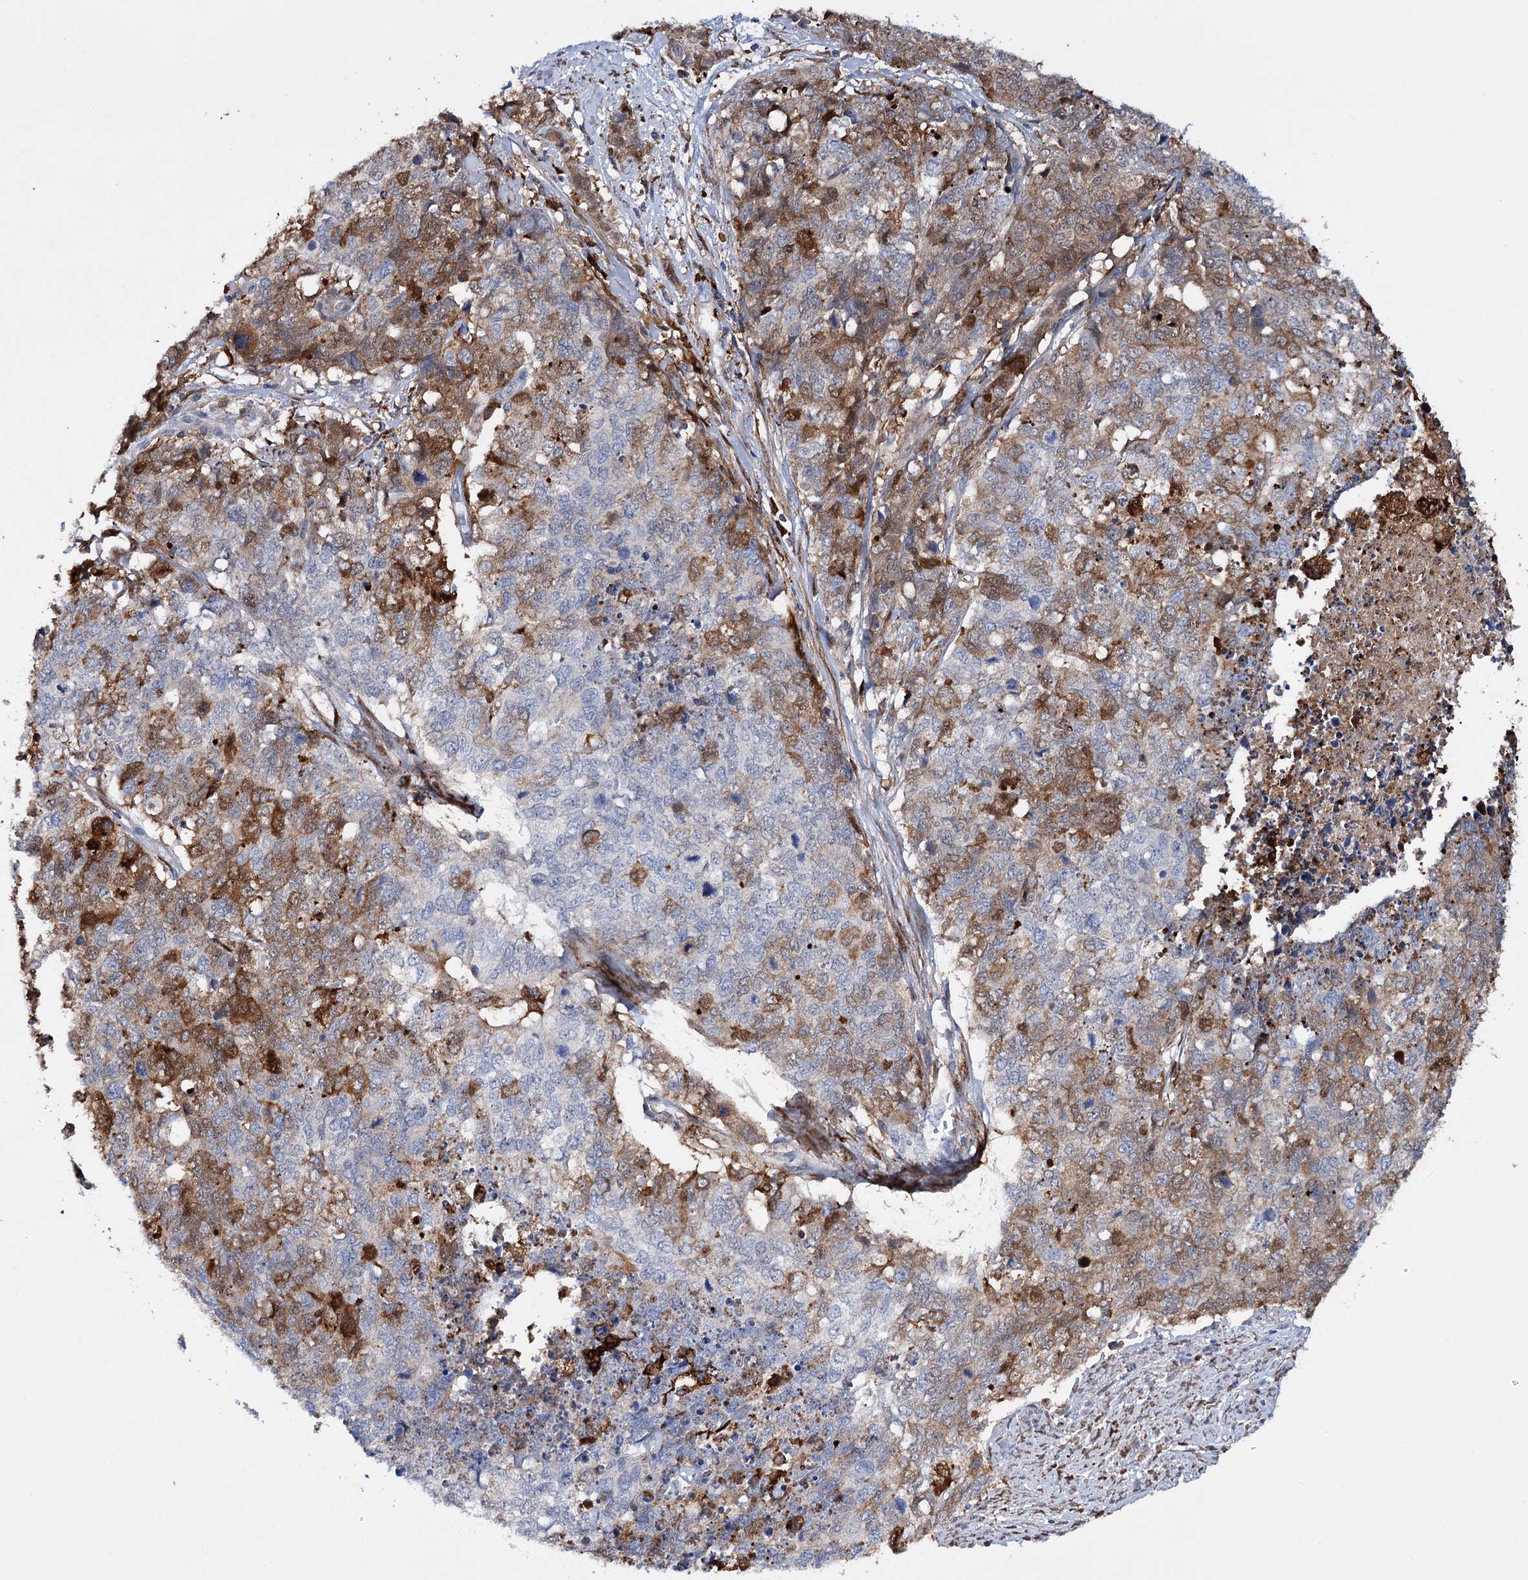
{"staining": {"intensity": "moderate", "quantity": "25%-75%", "location": "cytoplasmic/membranous"}, "tissue": "cervical cancer", "cell_type": "Tumor cells", "image_type": "cancer", "snomed": [{"axis": "morphology", "description": "Squamous cell carcinoma, NOS"}, {"axis": "topography", "description": "Cervix"}], "caption": "Immunohistochemistry of cervical squamous cell carcinoma reveals medium levels of moderate cytoplasmic/membranous expression in approximately 25%-75% of tumor cells. Nuclei are stained in blue.", "gene": "CFAP46", "patient": {"sex": "female", "age": 63}}